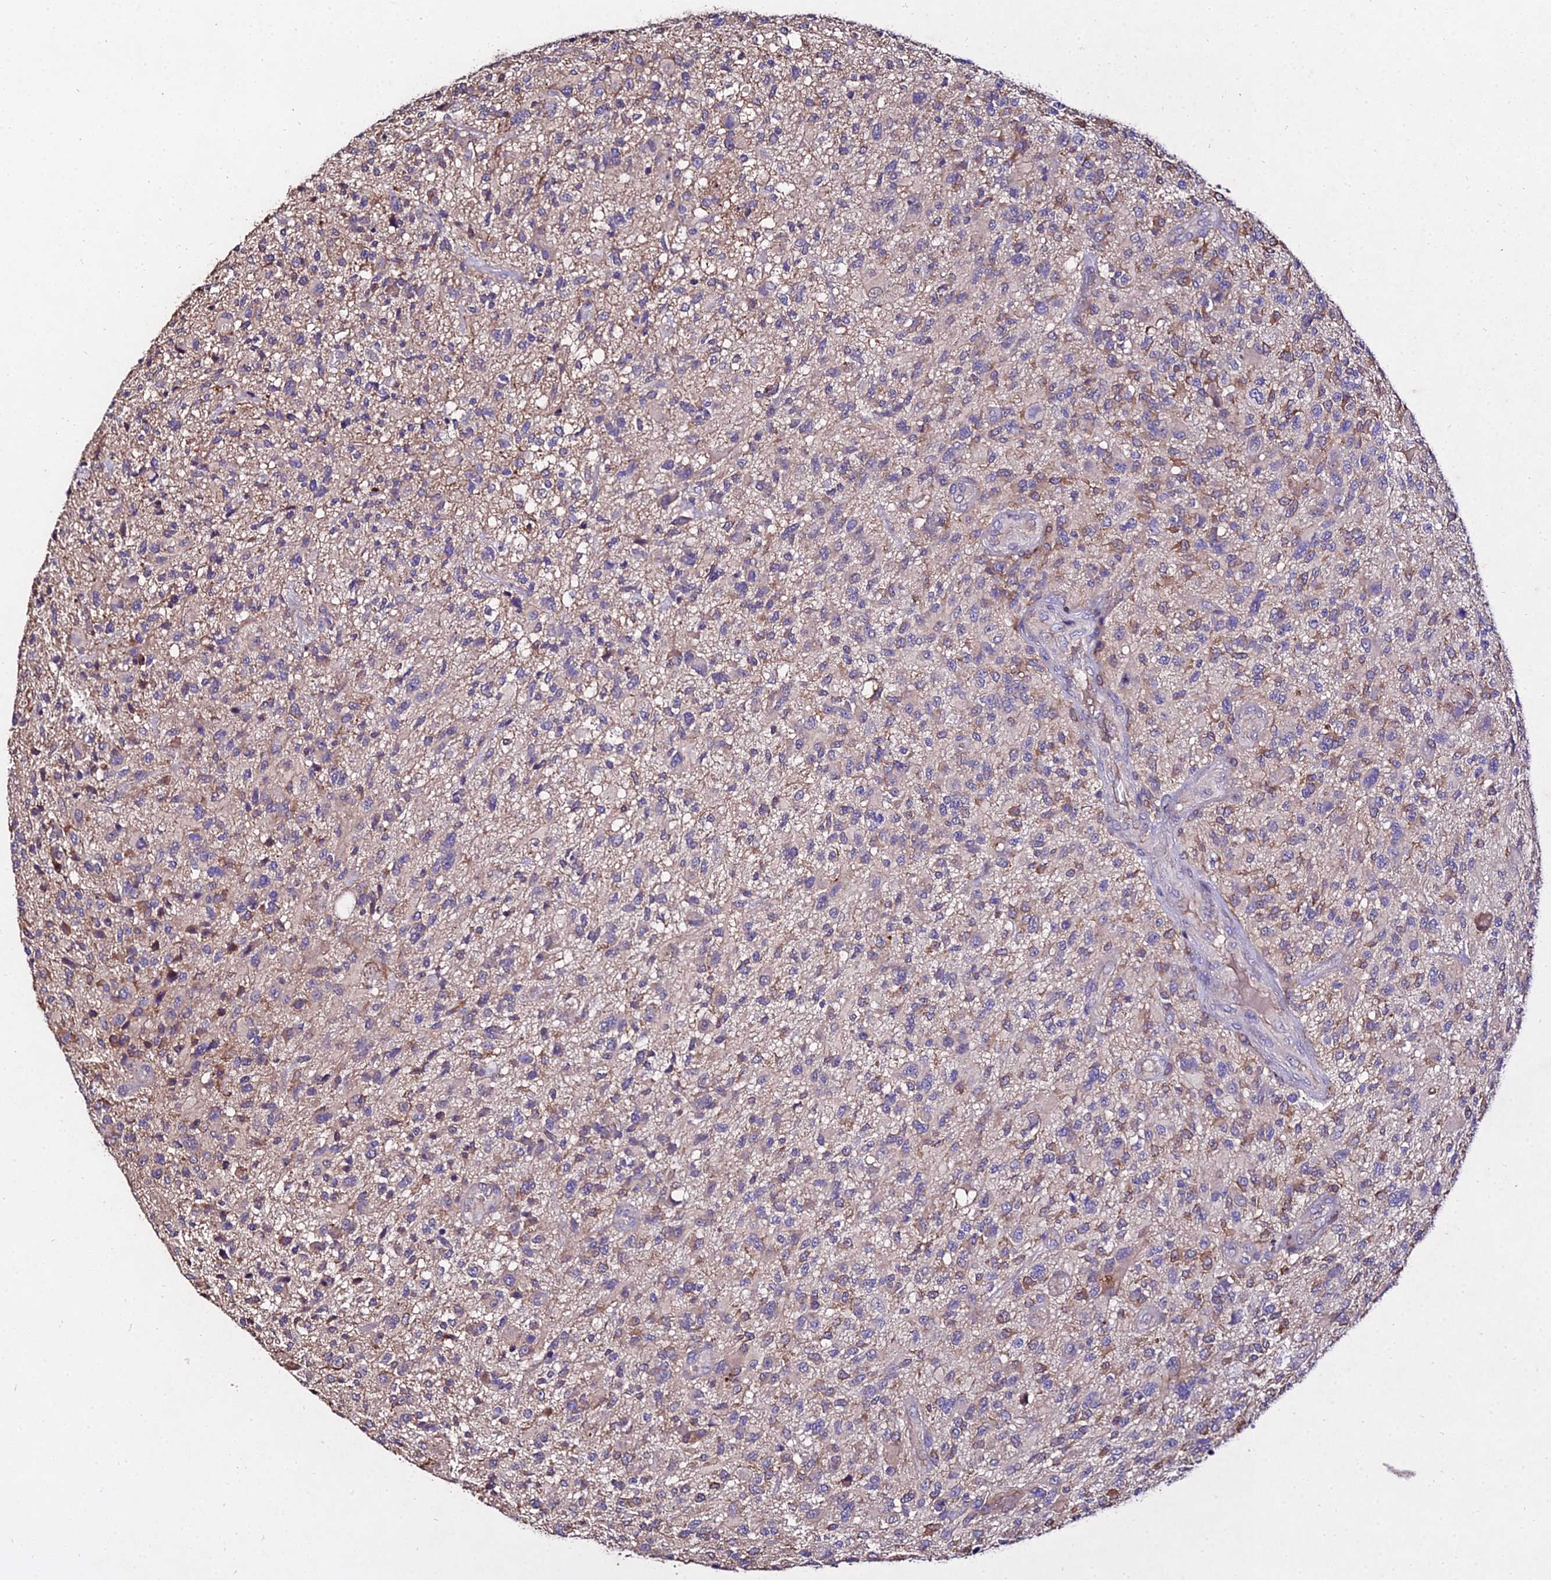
{"staining": {"intensity": "moderate", "quantity": "<25%", "location": "cytoplasmic/membranous"}, "tissue": "glioma", "cell_type": "Tumor cells", "image_type": "cancer", "snomed": [{"axis": "morphology", "description": "Glioma, malignant, High grade"}, {"axis": "topography", "description": "Brain"}], "caption": "Immunohistochemistry photomicrograph of neoplastic tissue: glioma stained using IHC demonstrates low levels of moderate protein expression localized specifically in the cytoplasmic/membranous of tumor cells, appearing as a cytoplasmic/membranous brown color.", "gene": "AP3M2", "patient": {"sex": "male", "age": 47}}